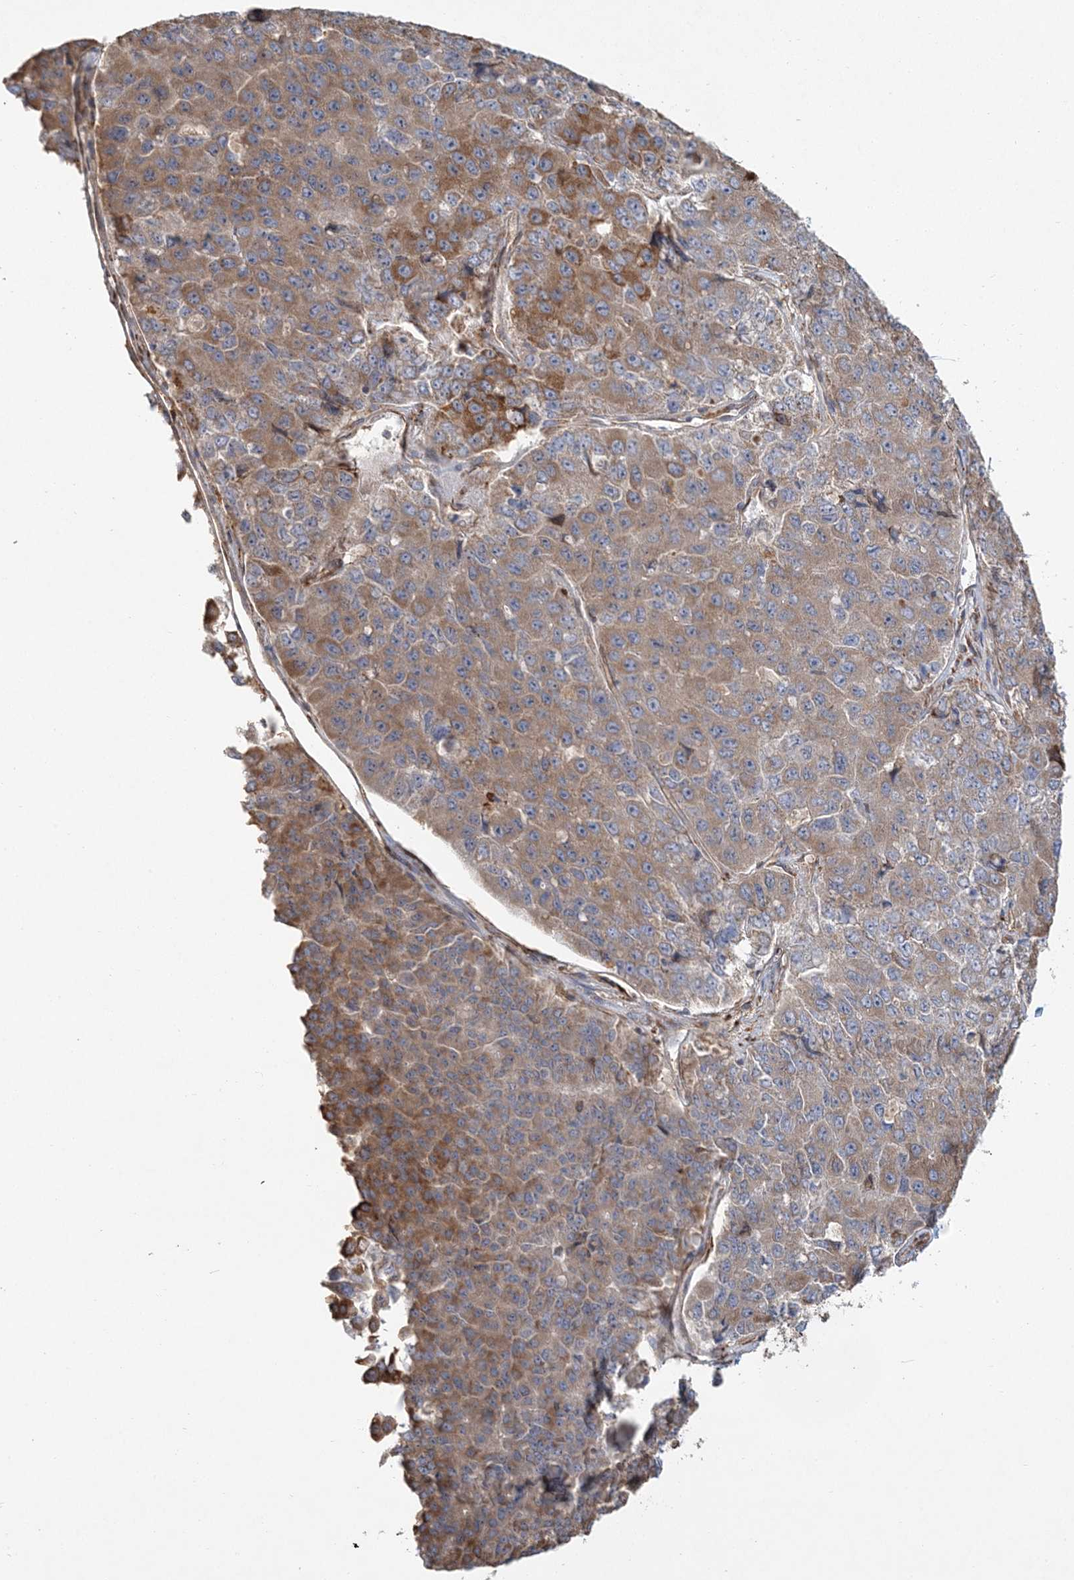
{"staining": {"intensity": "moderate", "quantity": "<25%", "location": "cytoplasmic/membranous"}, "tissue": "pancreatic cancer", "cell_type": "Tumor cells", "image_type": "cancer", "snomed": [{"axis": "morphology", "description": "Adenocarcinoma, NOS"}, {"axis": "topography", "description": "Pancreas"}], "caption": "Brown immunohistochemical staining in human pancreatic cancer demonstrates moderate cytoplasmic/membranous positivity in about <25% of tumor cells.", "gene": "ZFYVE16", "patient": {"sex": "male", "age": 50}}